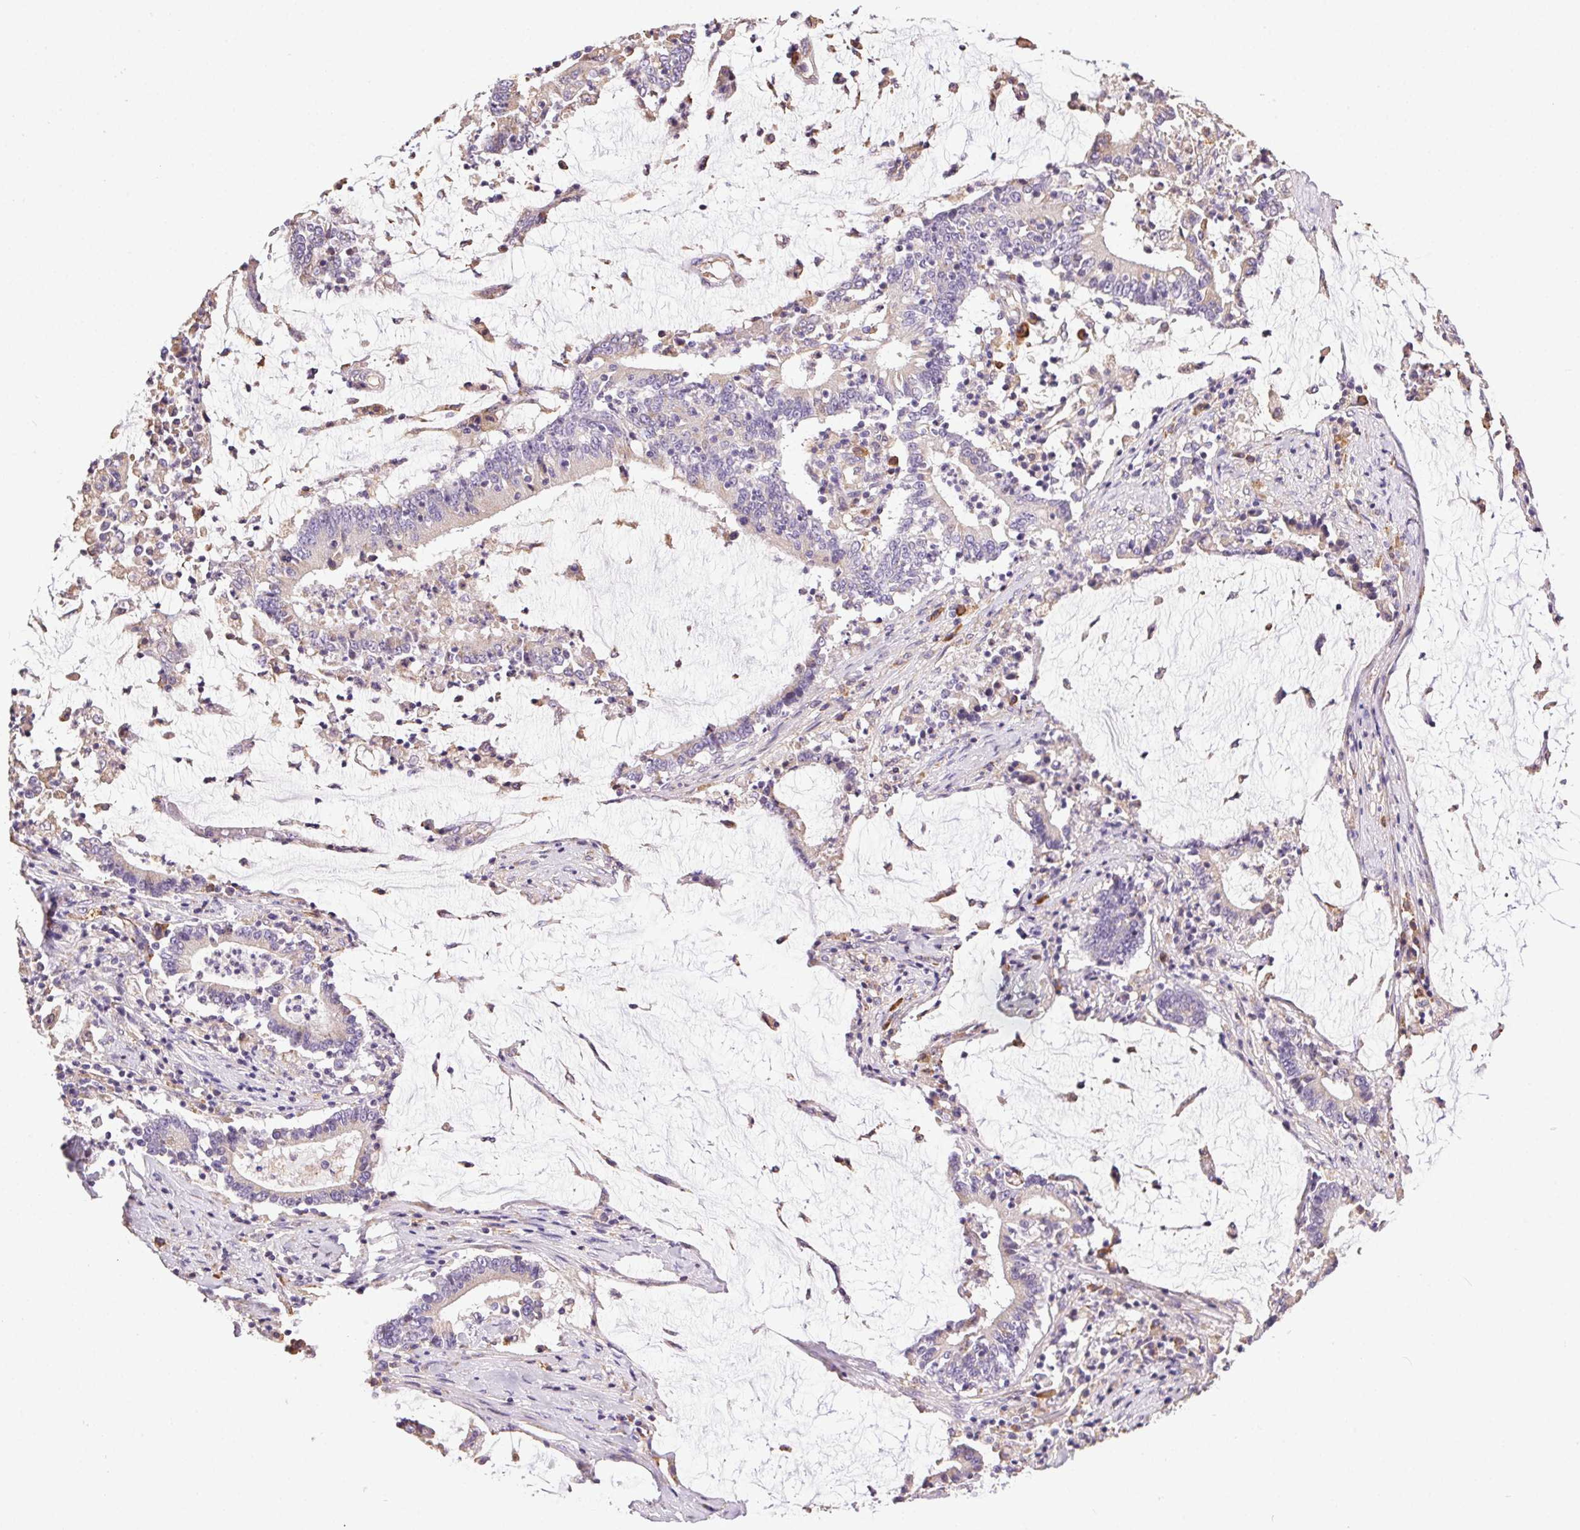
{"staining": {"intensity": "negative", "quantity": "none", "location": "none"}, "tissue": "stomach cancer", "cell_type": "Tumor cells", "image_type": "cancer", "snomed": [{"axis": "morphology", "description": "Adenocarcinoma, NOS"}, {"axis": "topography", "description": "Stomach, upper"}], "caption": "This is an immunohistochemistry histopathology image of human stomach cancer. There is no staining in tumor cells.", "gene": "SNX31", "patient": {"sex": "male", "age": 68}}